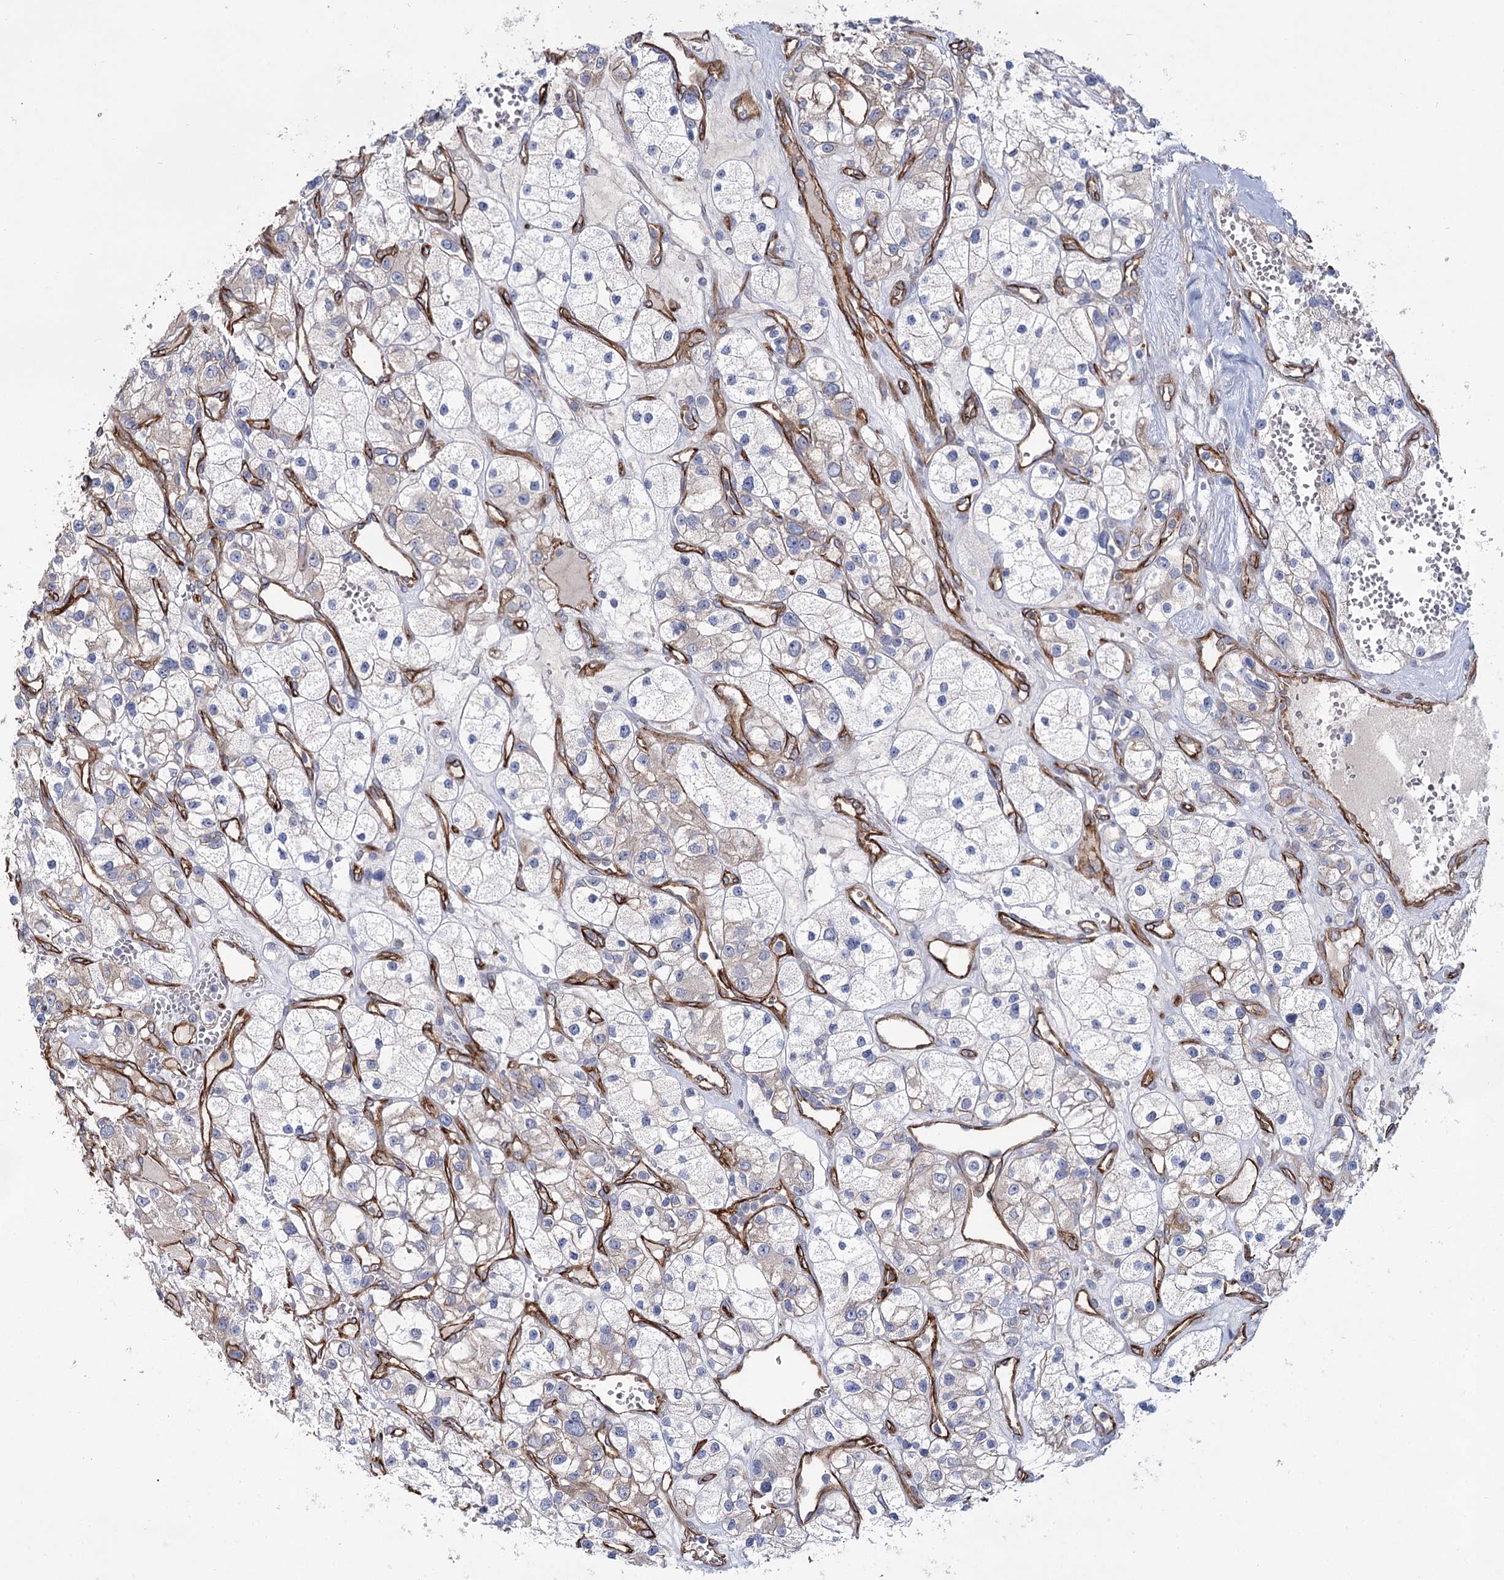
{"staining": {"intensity": "negative", "quantity": "none", "location": "none"}, "tissue": "renal cancer", "cell_type": "Tumor cells", "image_type": "cancer", "snomed": [{"axis": "morphology", "description": "Adenocarcinoma, NOS"}, {"axis": "topography", "description": "Kidney"}], "caption": "This micrograph is of renal cancer (adenocarcinoma) stained with IHC to label a protein in brown with the nuclei are counter-stained blue. There is no positivity in tumor cells.", "gene": "TMEM164", "patient": {"sex": "female", "age": 57}}